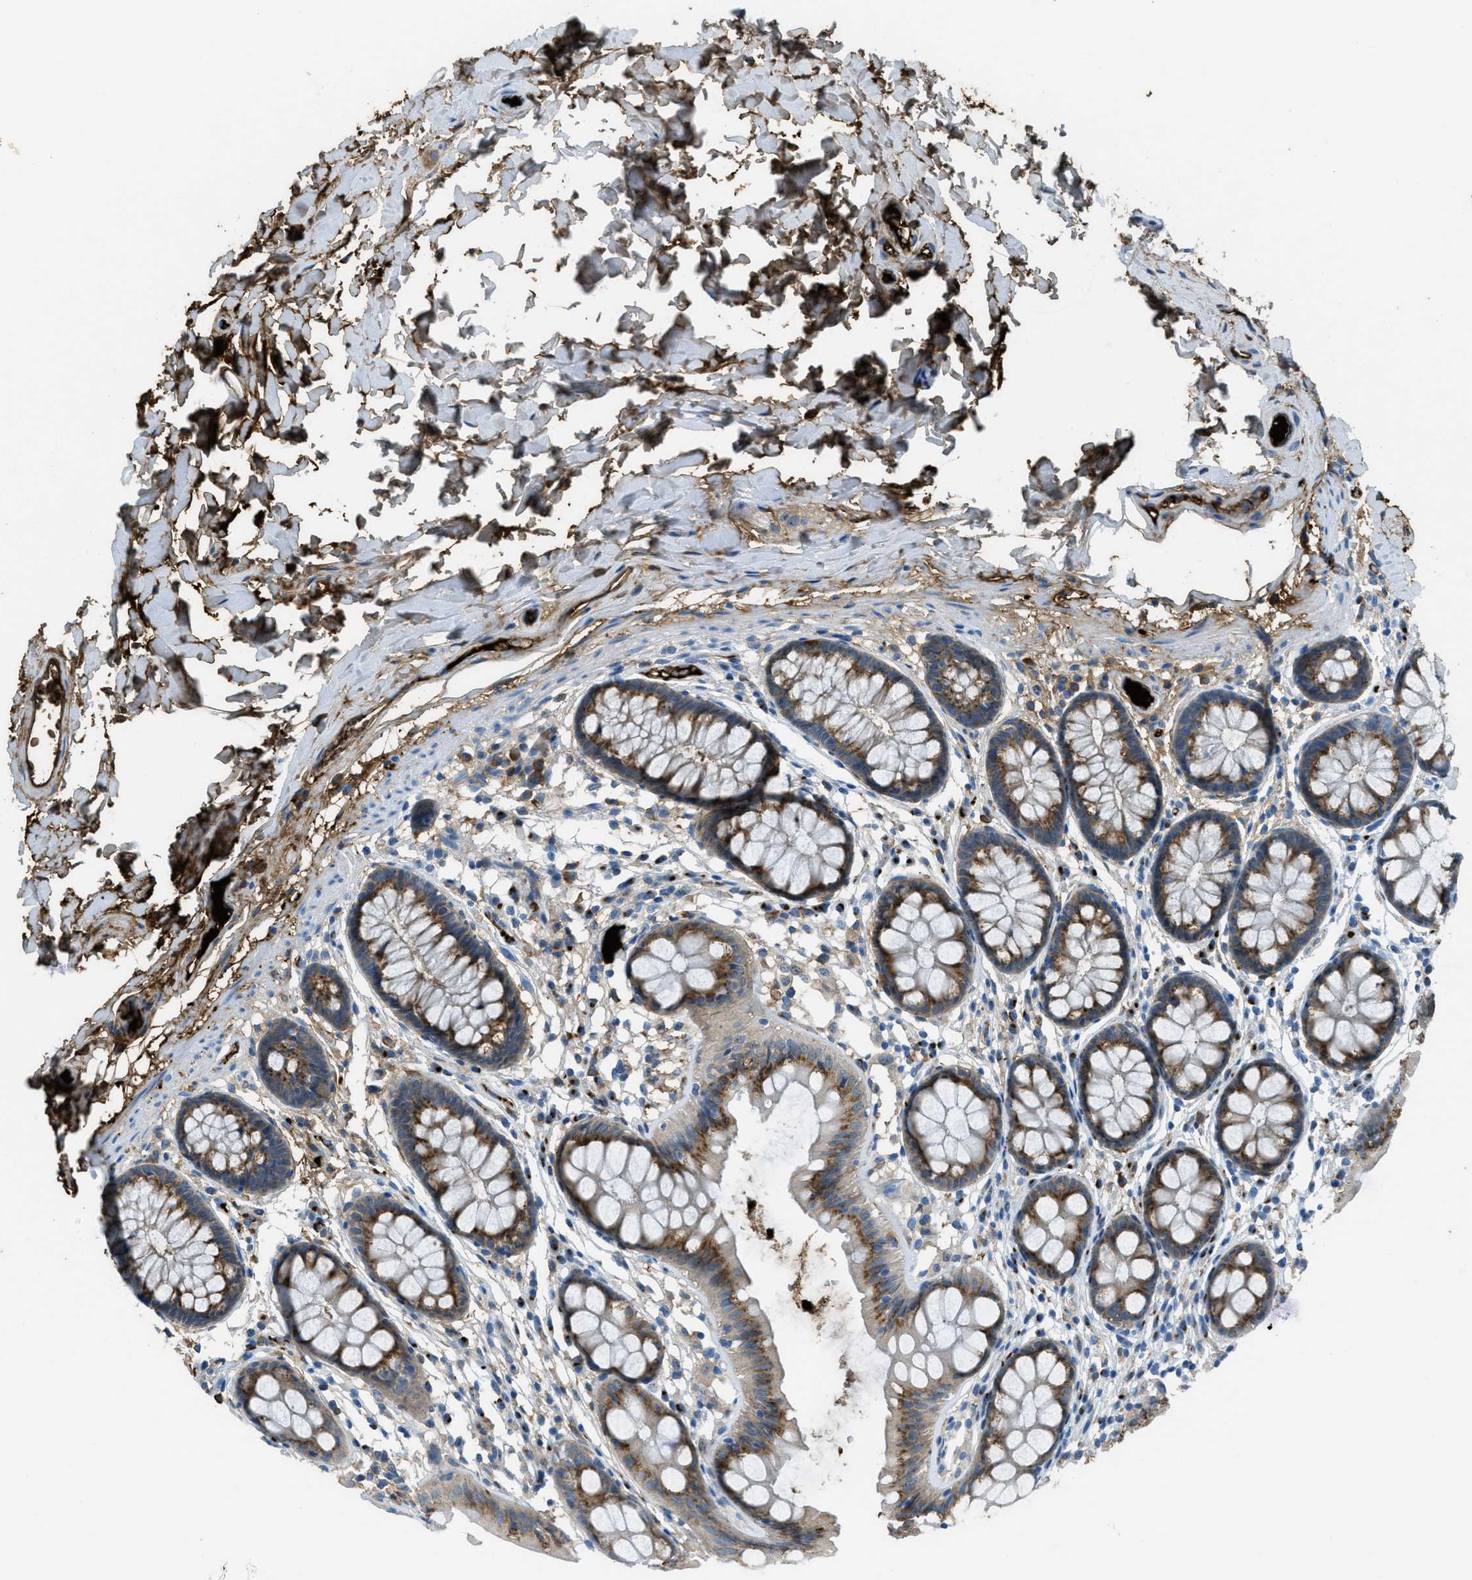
{"staining": {"intensity": "negative", "quantity": "none", "location": "none"}, "tissue": "colon", "cell_type": "Endothelial cells", "image_type": "normal", "snomed": [{"axis": "morphology", "description": "Normal tissue, NOS"}, {"axis": "topography", "description": "Colon"}], "caption": "Endothelial cells show no significant protein staining in unremarkable colon. Nuclei are stained in blue.", "gene": "TRIM59", "patient": {"sex": "female", "age": 56}}